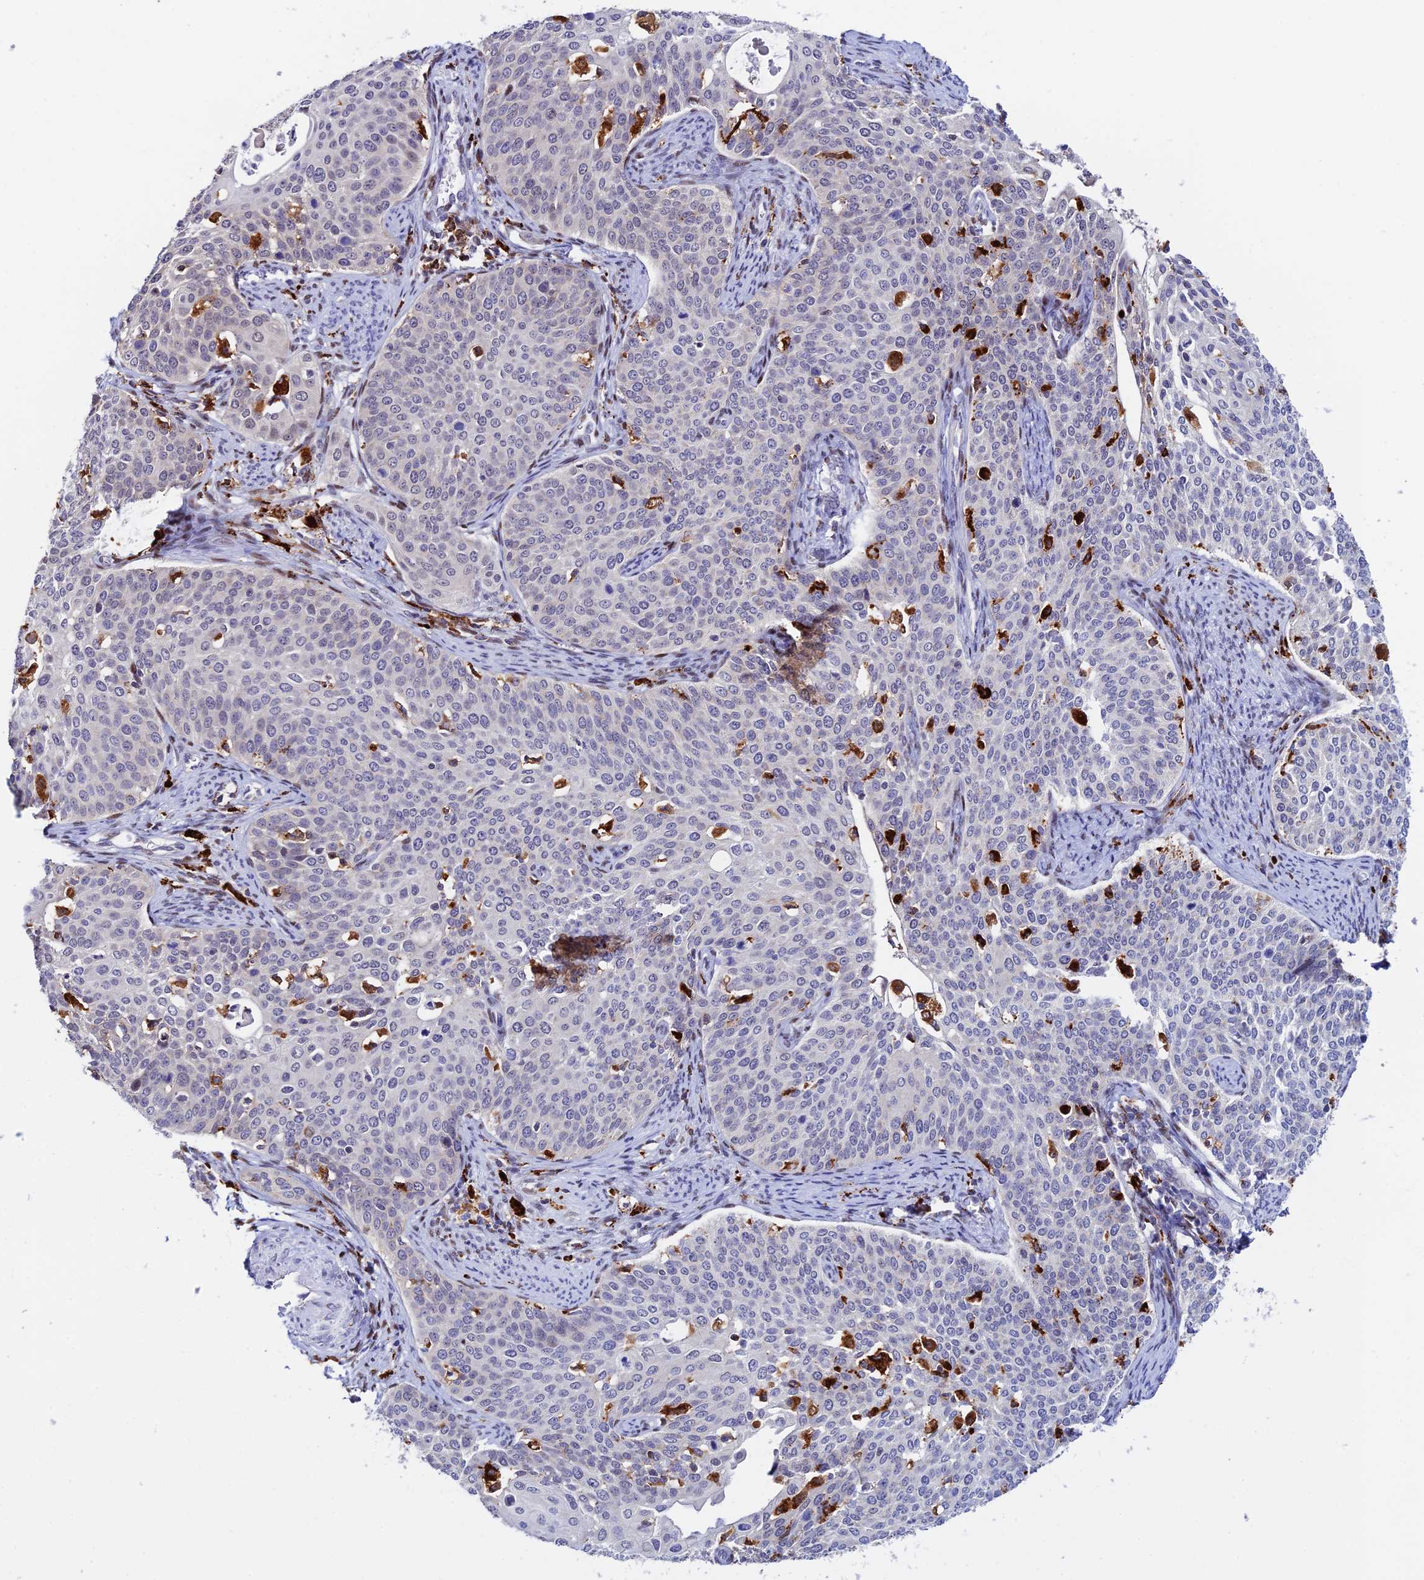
{"staining": {"intensity": "negative", "quantity": "none", "location": "none"}, "tissue": "cervical cancer", "cell_type": "Tumor cells", "image_type": "cancer", "snomed": [{"axis": "morphology", "description": "Squamous cell carcinoma, NOS"}, {"axis": "topography", "description": "Cervix"}], "caption": "Tumor cells show no significant protein expression in cervical cancer (squamous cell carcinoma).", "gene": "HIC1", "patient": {"sex": "female", "age": 44}}